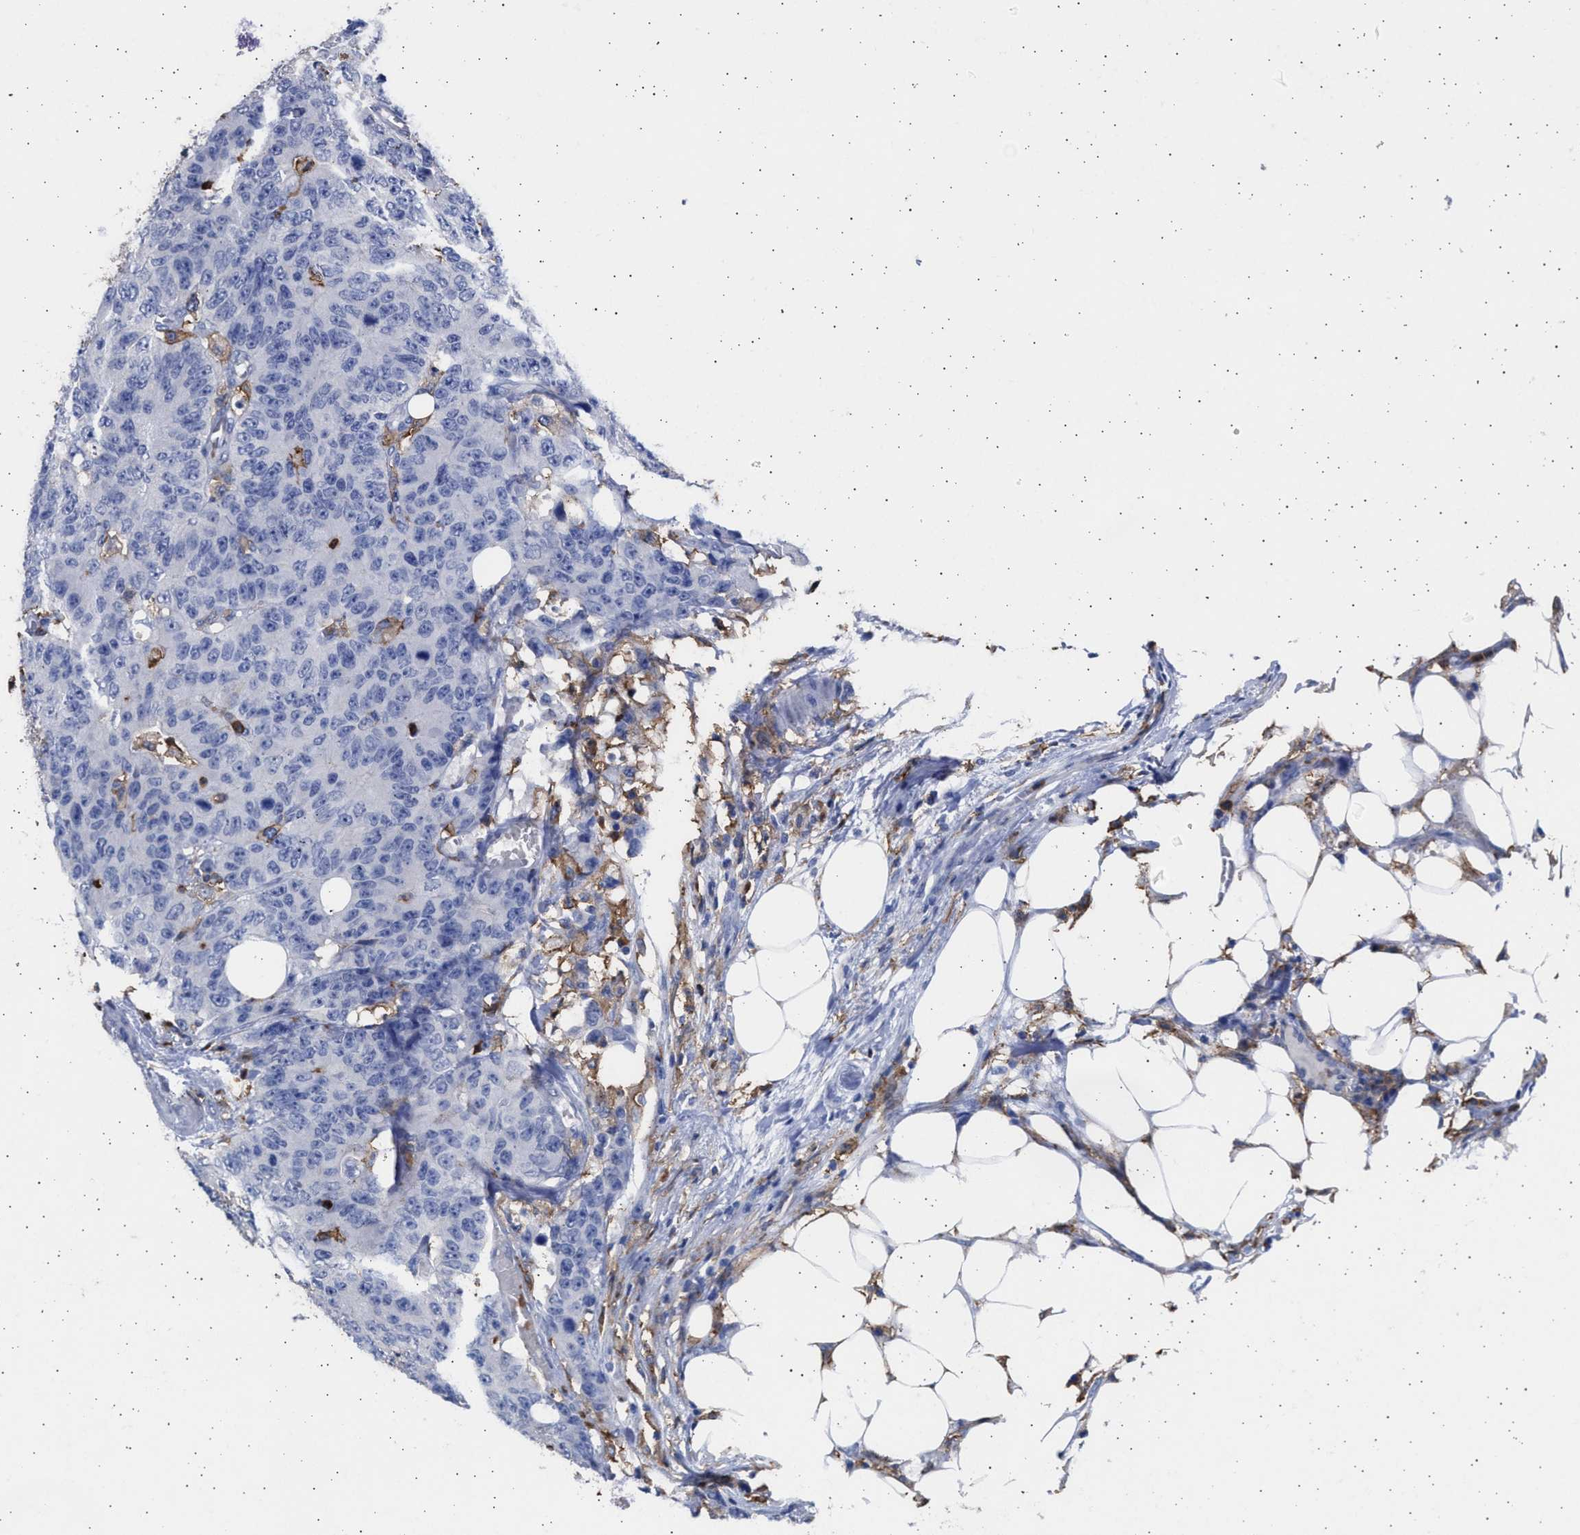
{"staining": {"intensity": "negative", "quantity": "none", "location": "none"}, "tissue": "colorectal cancer", "cell_type": "Tumor cells", "image_type": "cancer", "snomed": [{"axis": "morphology", "description": "Adenocarcinoma, NOS"}, {"axis": "topography", "description": "Colon"}], "caption": "This photomicrograph is of colorectal adenocarcinoma stained with immunohistochemistry to label a protein in brown with the nuclei are counter-stained blue. There is no positivity in tumor cells.", "gene": "FCER1A", "patient": {"sex": "female", "age": 86}}